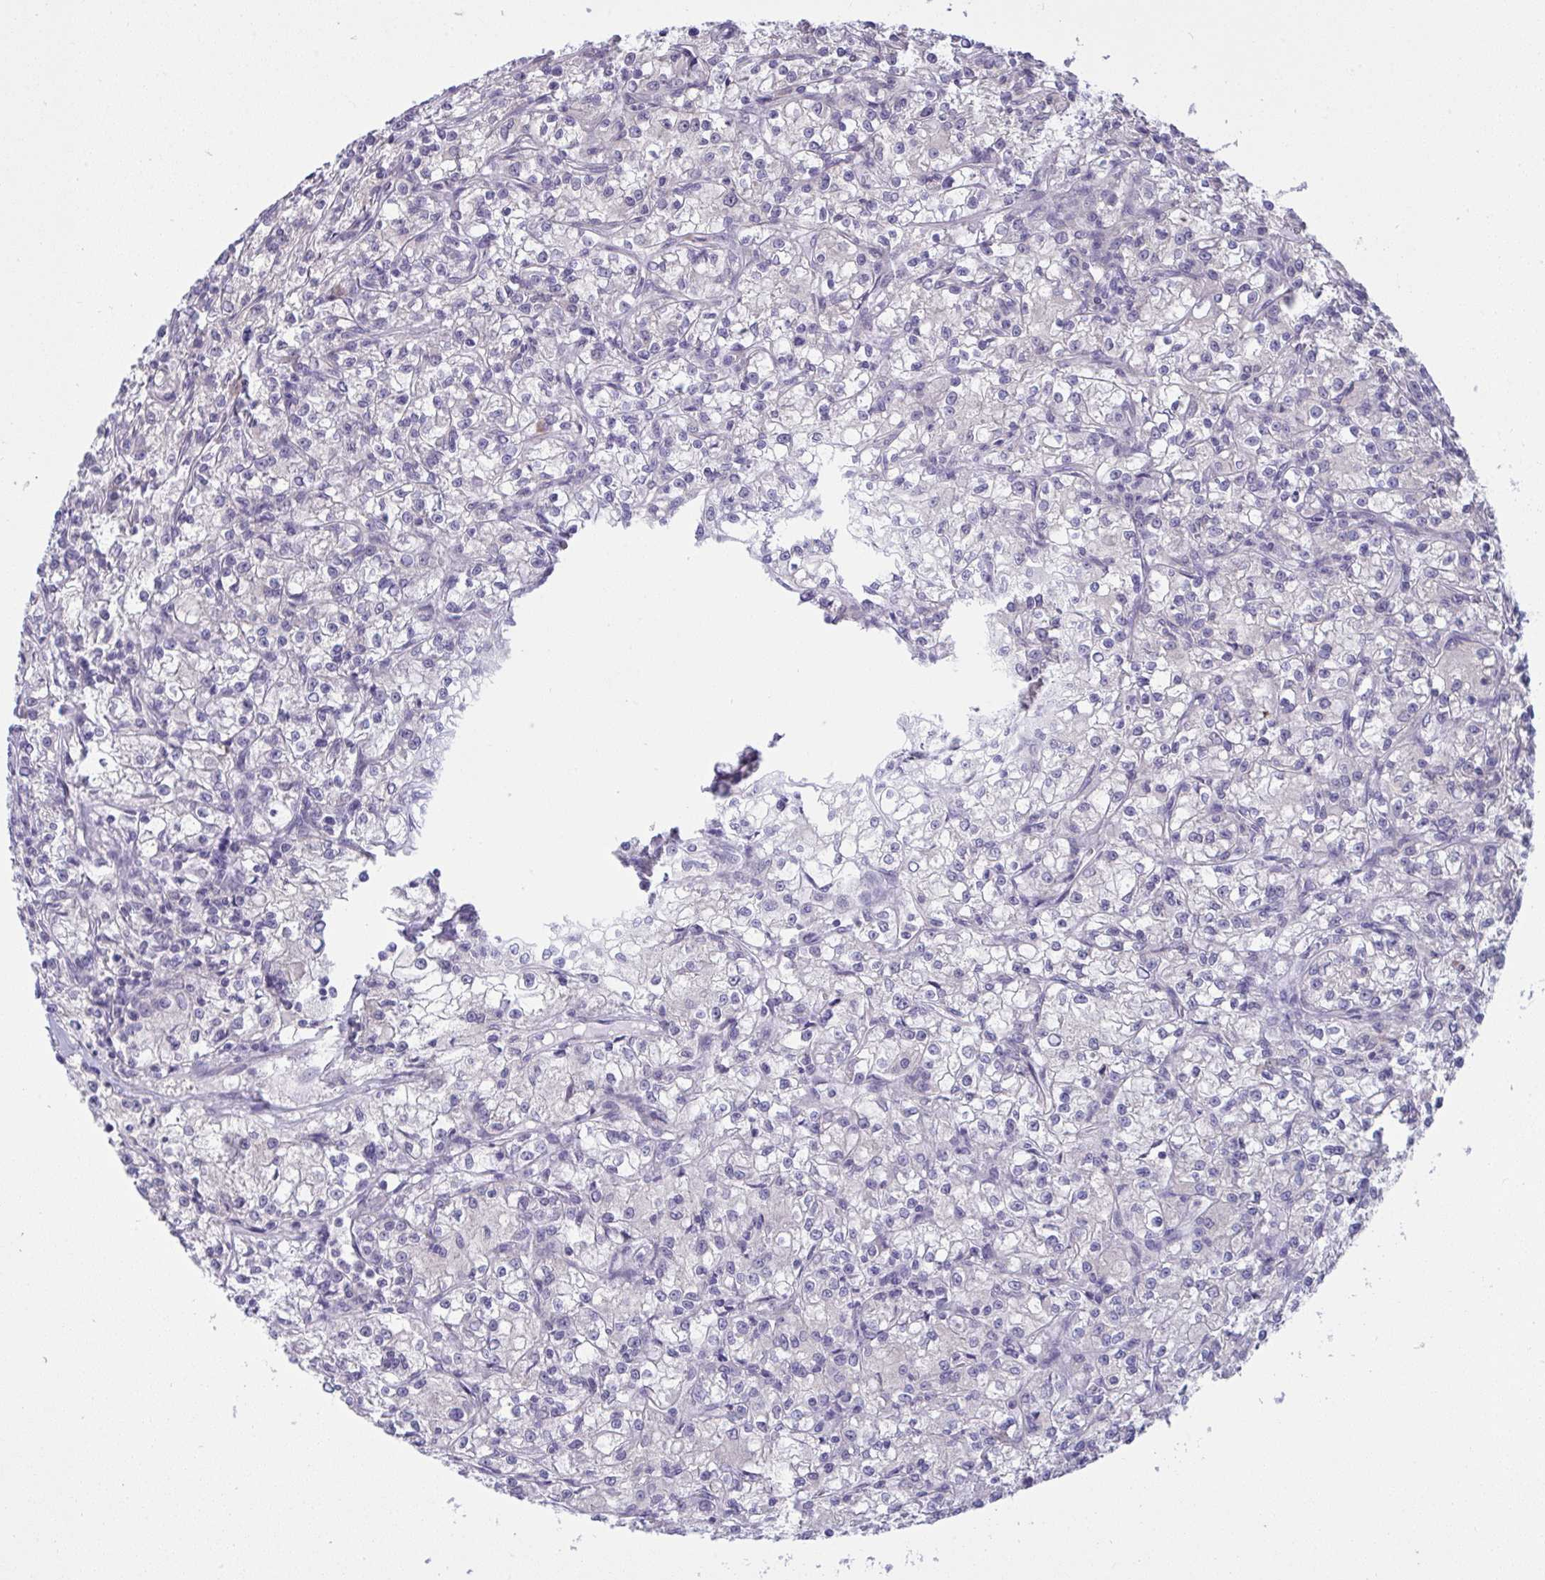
{"staining": {"intensity": "negative", "quantity": "none", "location": "none"}, "tissue": "renal cancer", "cell_type": "Tumor cells", "image_type": "cancer", "snomed": [{"axis": "morphology", "description": "Adenocarcinoma, NOS"}, {"axis": "topography", "description": "Kidney"}], "caption": "Protein analysis of renal cancer demonstrates no significant positivity in tumor cells.", "gene": "TMEM41A", "patient": {"sex": "female", "age": 59}}